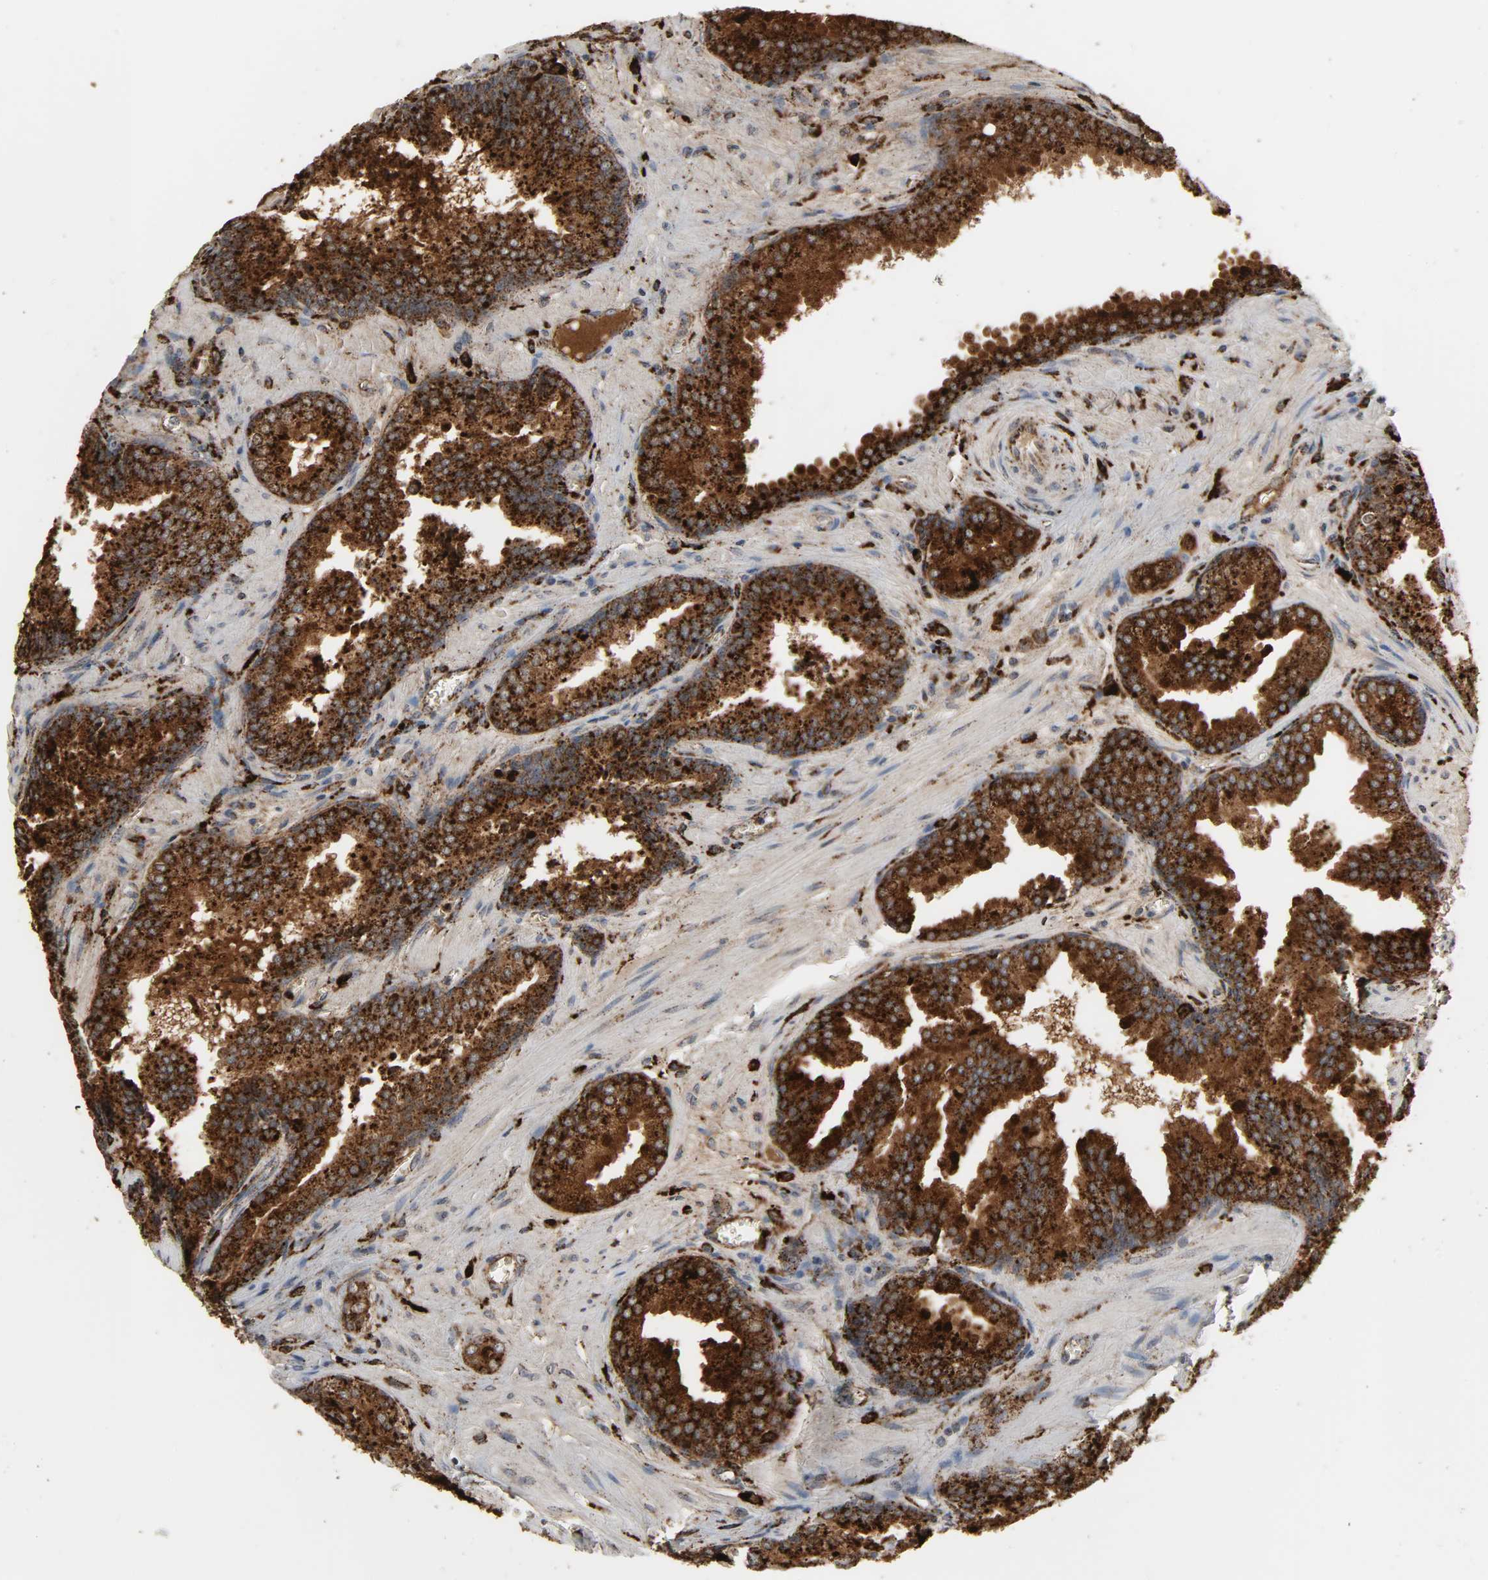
{"staining": {"intensity": "strong", "quantity": ">75%", "location": "cytoplasmic/membranous"}, "tissue": "prostate cancer", "cell_type": "Tumor cells", "image_type": "cancer", "snomed": [{"axis": "morphology", "description": "Adenocarcinoma, Low grade"}, {"axis": "topography", "description": "Prostate"}], "caption": "IHC (DAB (3,3'-diaminobenzidine)) staining of human prostate cancer reveals strong cytoplasmic/membranous protein staining in about >75% of tumor cells.", "gene": "PSAP", "patient": {"sex": "male", "age": 60}}